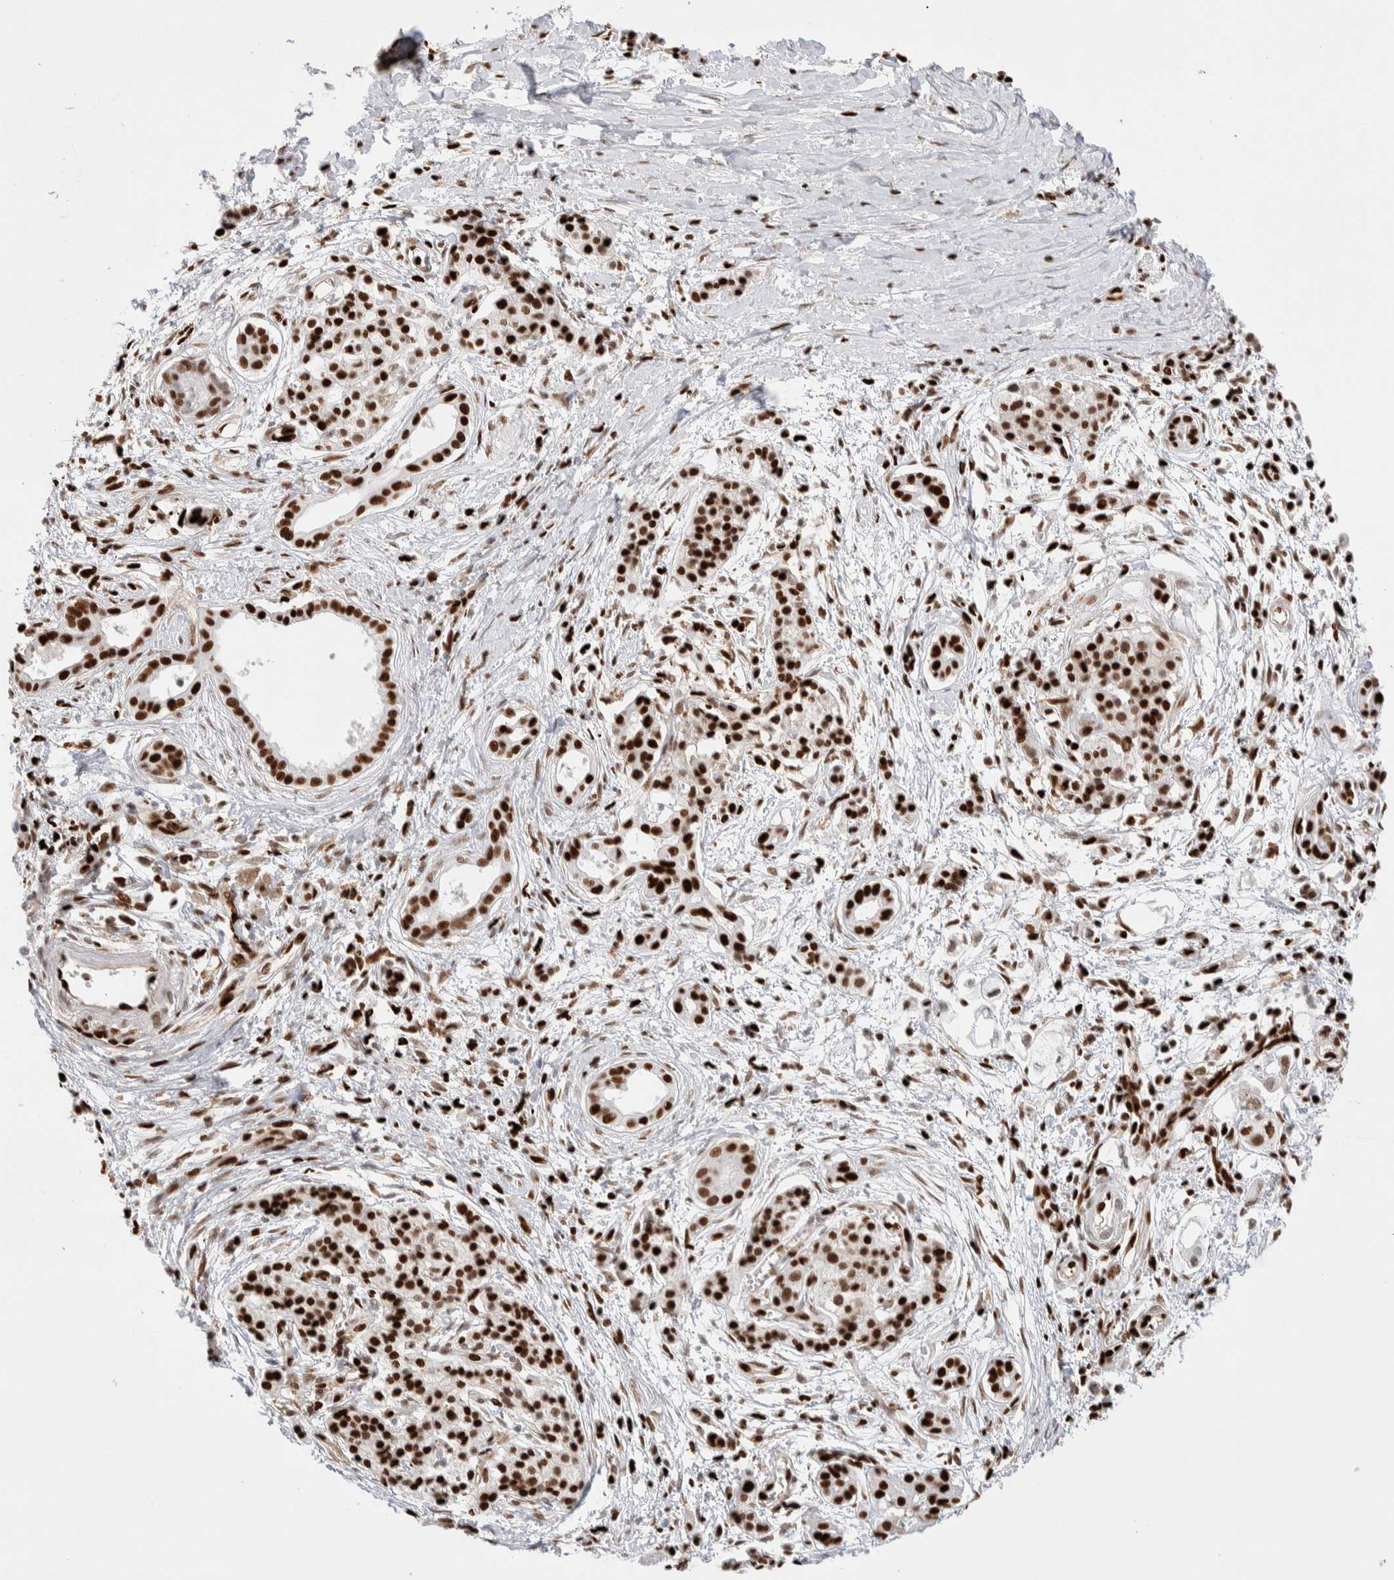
{"staining": {"intensity": "strong", "quantity": ">75%", "location": "nuclear"}, "tissue": "pancreatic cancer", "cell_type": "Tumor cells", "image_type": "cancer", "snomed": [{"axis": "morphology", "description": "Adenocarcinoma, NOS"}, {"axis": "topography", "description": "Pancreas"}], "caption": "Pancreatic cancer (adenocarcinoma) stained with a brown dye displays strong nuclear positive expression in about >75% of tumor cells.", "gene": "RNASEK-C17orf49", "patient": {"sex": "male", "age": 59}}